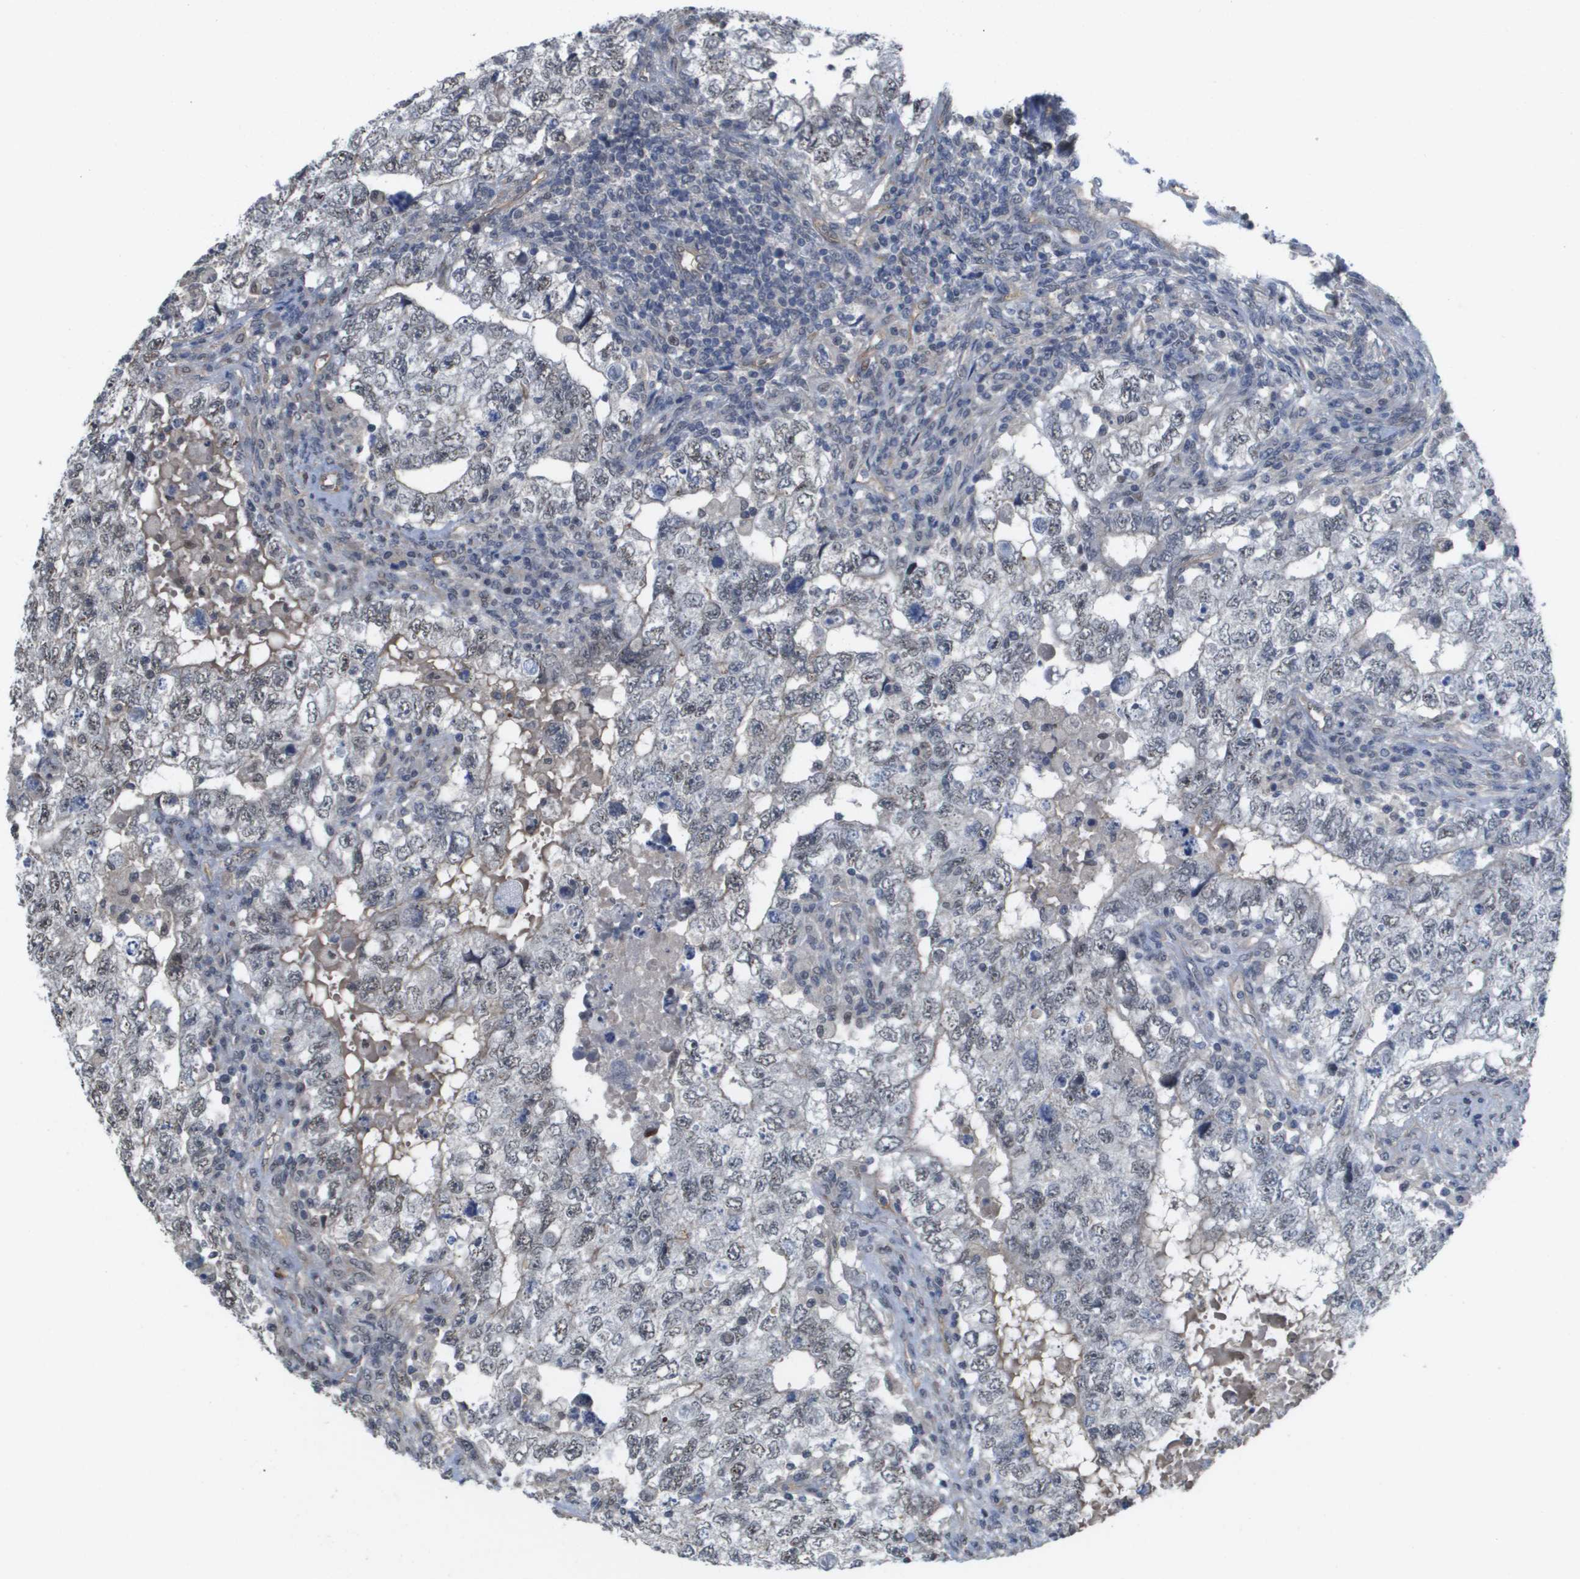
{"staining": {"intensity": "negative", "quantity": "none", "location": "none"}, "tissue": "testis cancer", "cell_type": "Tumor cells", "image_type": "cancer", "snomed": [{"axis": "morphology", "description": "Carcinoma, Embryonal, NOS"}, {"axis": "topography", "description": "Testis"}], "caption": "Immunohistochemical staining of human embryonal carcinoma (testis) demonstrates no significant staining in tumor cells.", "gene": "RNF112", "patient": {"sex": "male", "age": 36}}